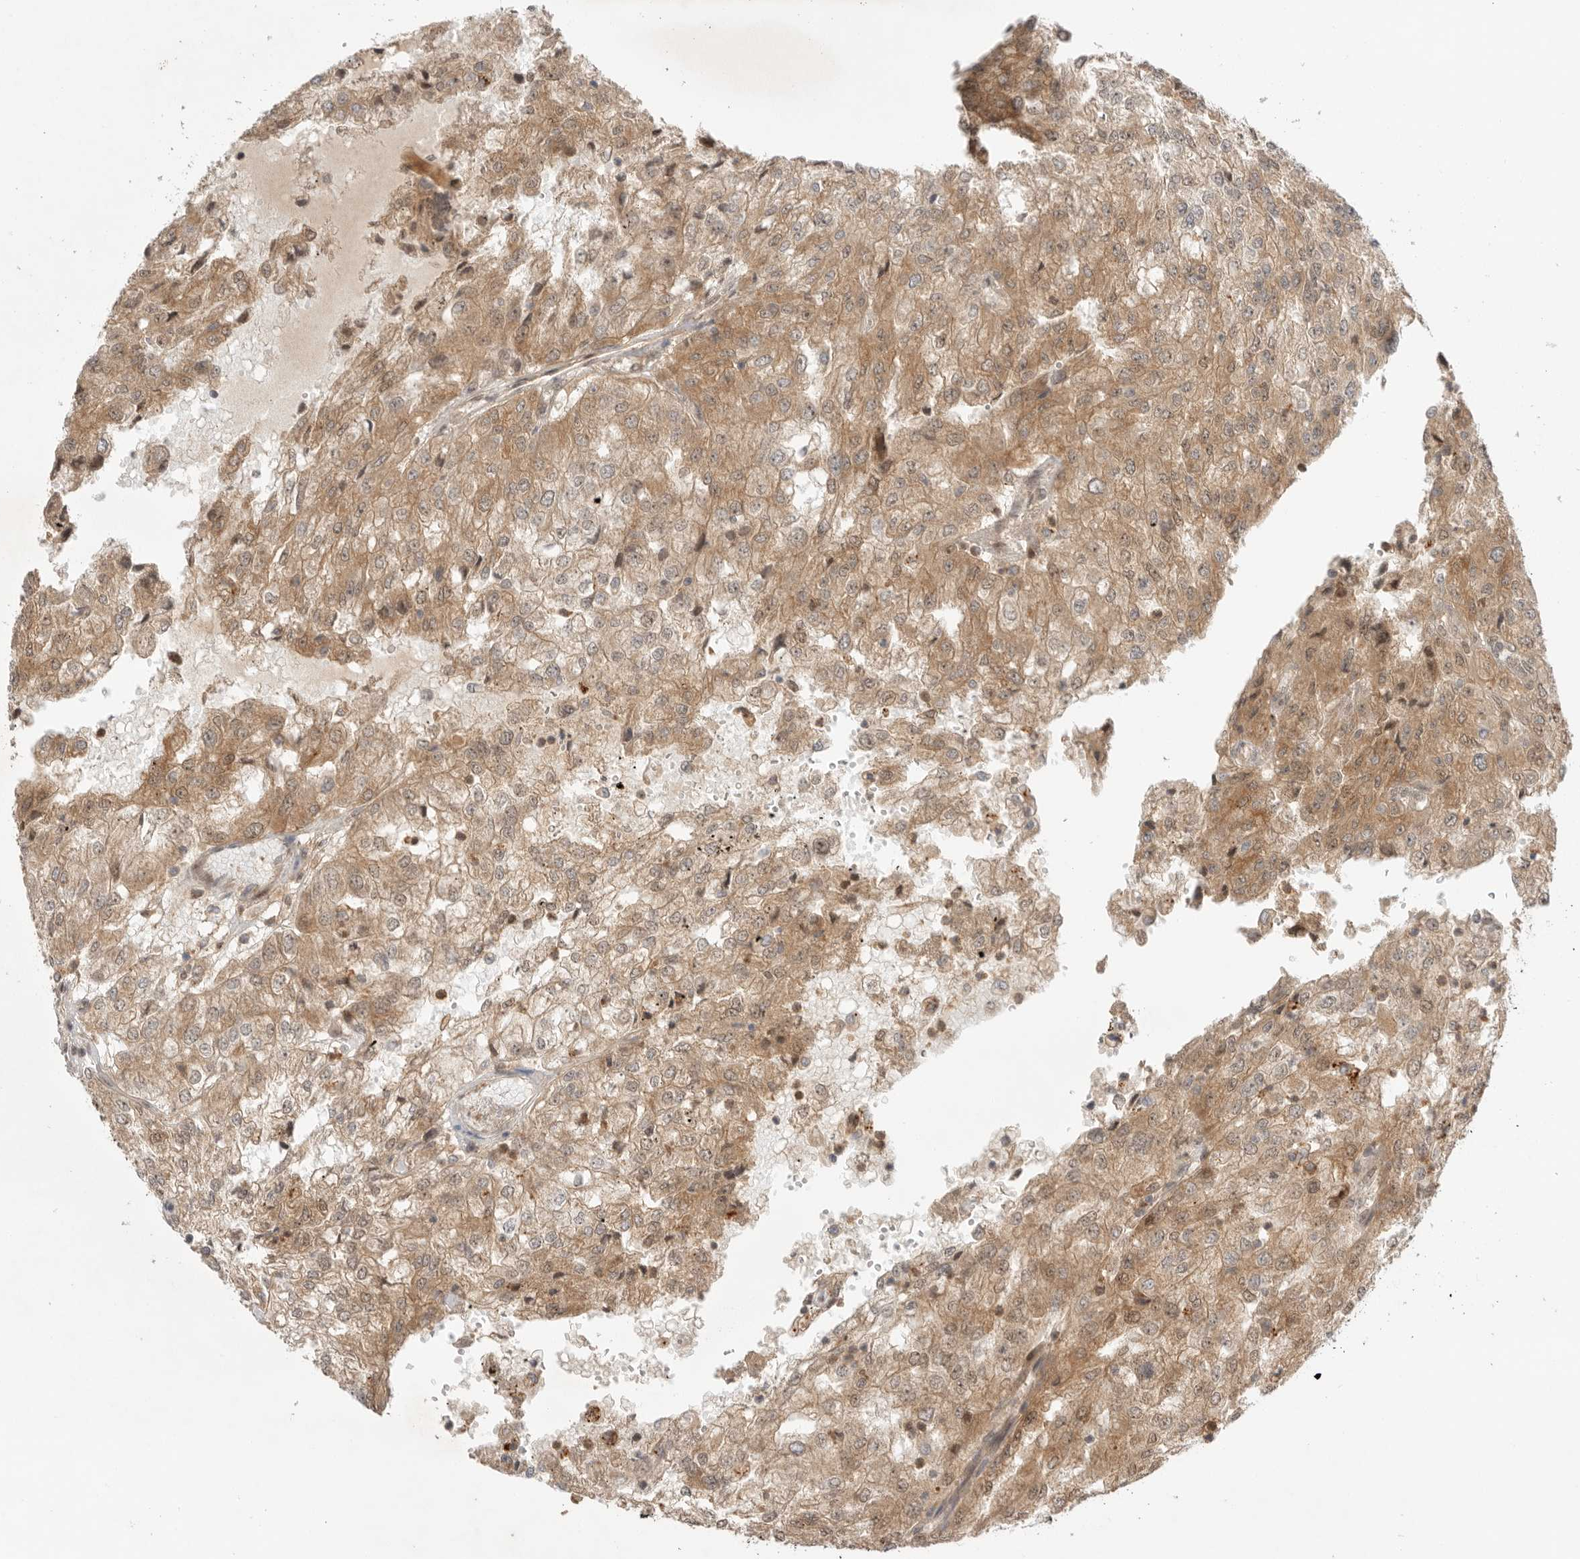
{"staining": {"intensity": "weak", "quantity": ">75%", "location": "cytoplasmic/membranous"}, "tissue": "renal cancer", "cell_type": "Tumor cells", "image_type": "cancer", "snomed": [{"axis": "morphology", "description": "Adenocarcinoma, NOS"}, {"axis": "topography", "description": "Kidney"}], "caption": "Human adenocarcinoma (renal) stained for a protein (brown) displays weak cytoplasmic/membranous positive positivity in about >75% of tumor cells.", "gene": "DCAF8", "patient": {"sex": "female", "age": 54}}